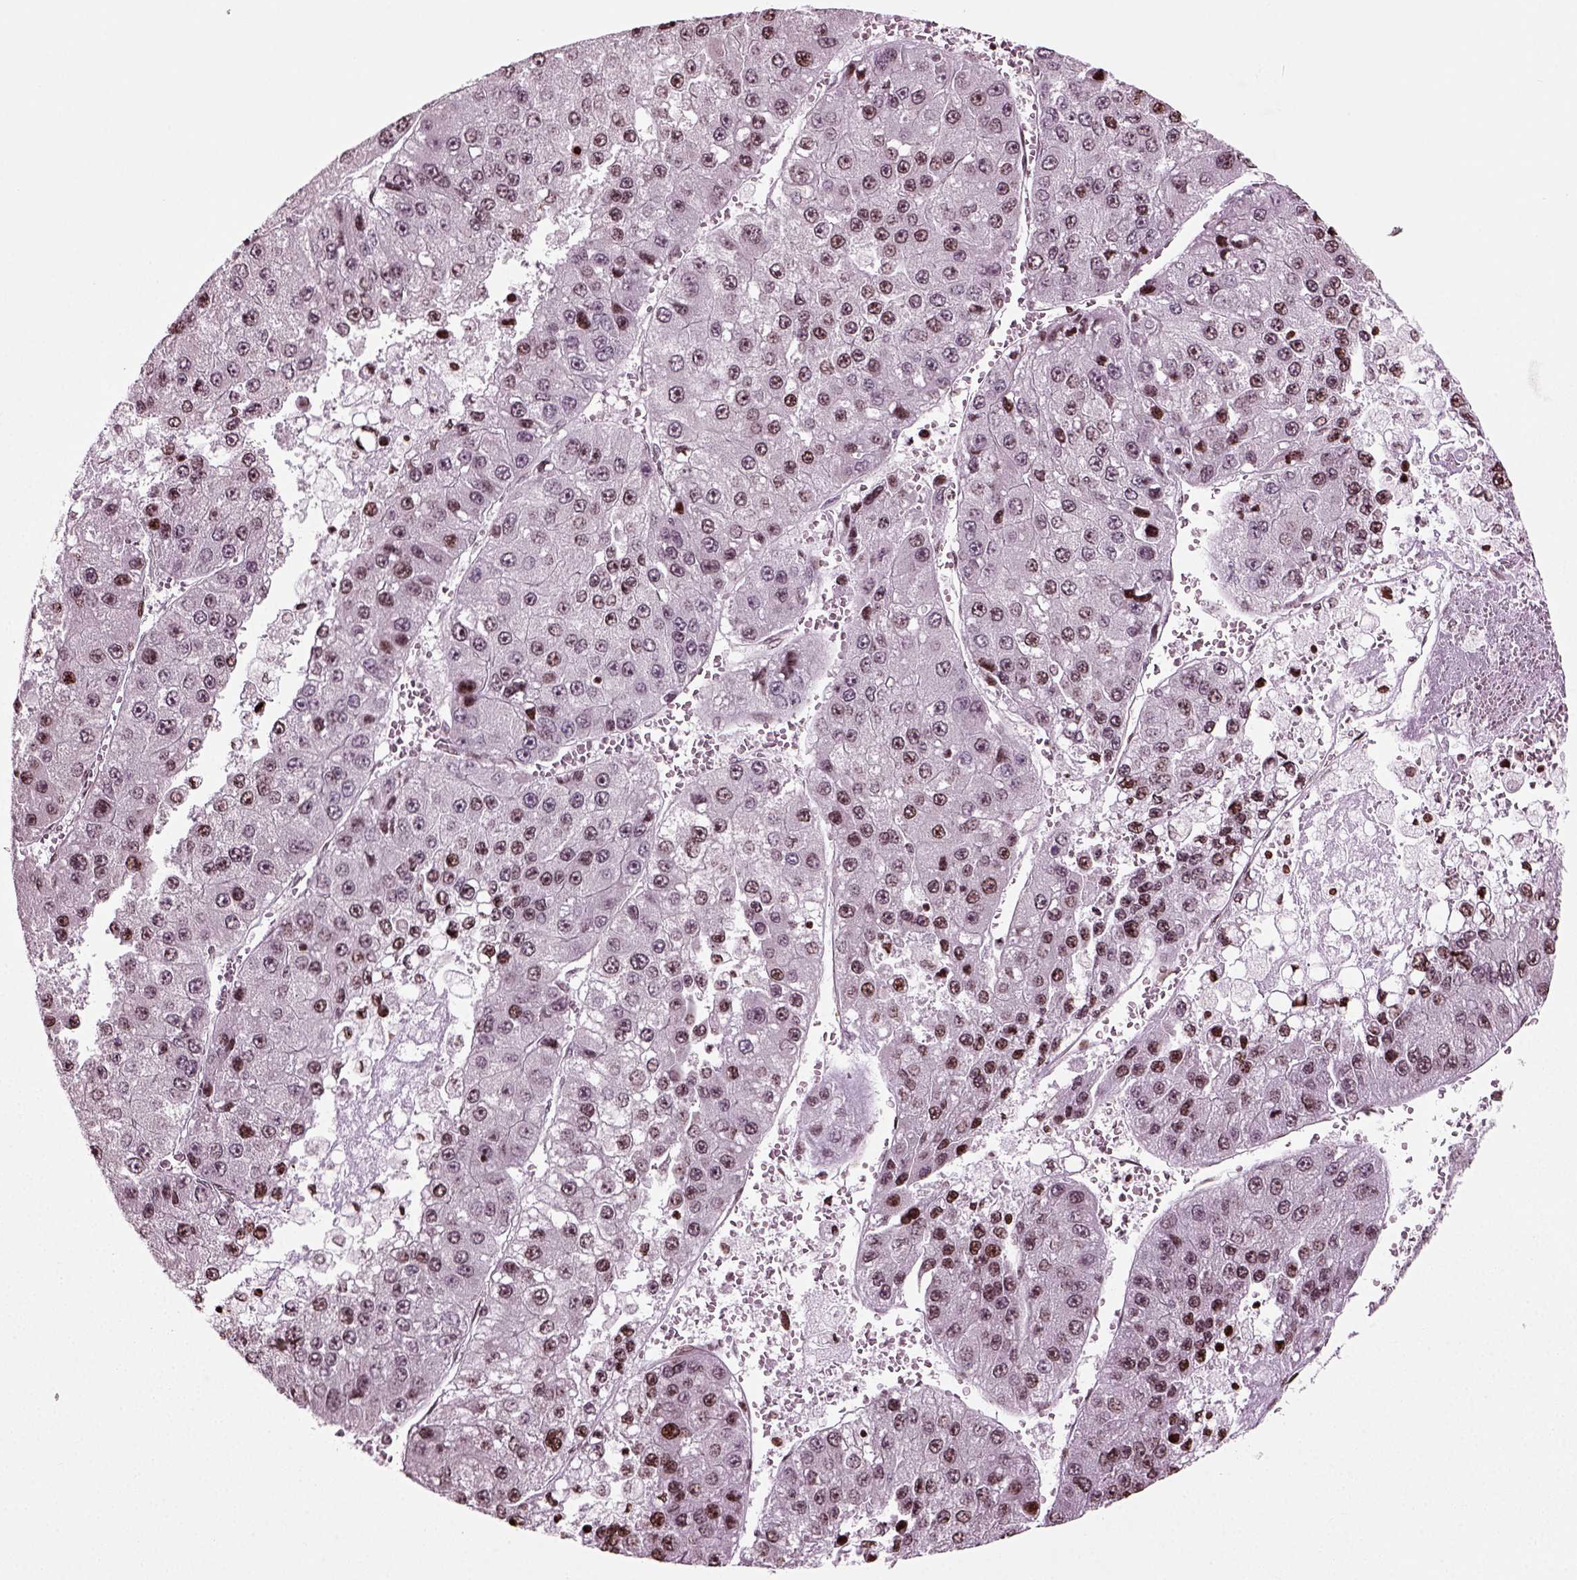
{"staining": {"intensity": "moderate", "quantity": "<25%", "location": "nuclear"}, "tissue": "liver cancer", "cell_type": "Tumor cells", "image_type": "cancer", "snomed": [{"axis": "morphology", "description": "Carcinoma, Hepatocellular, NOS"}, {"axis": "topography", "description": "Liver"}], "caption": "IHC image of liver cancer (hepatocellular carcinoma) stained for a protein (brown), which shows low levels of moderate nuclear expression in approximately <25% of tumor cells.", "gene": "HEYL", "patient": {"sex": "female", "age": 73}}